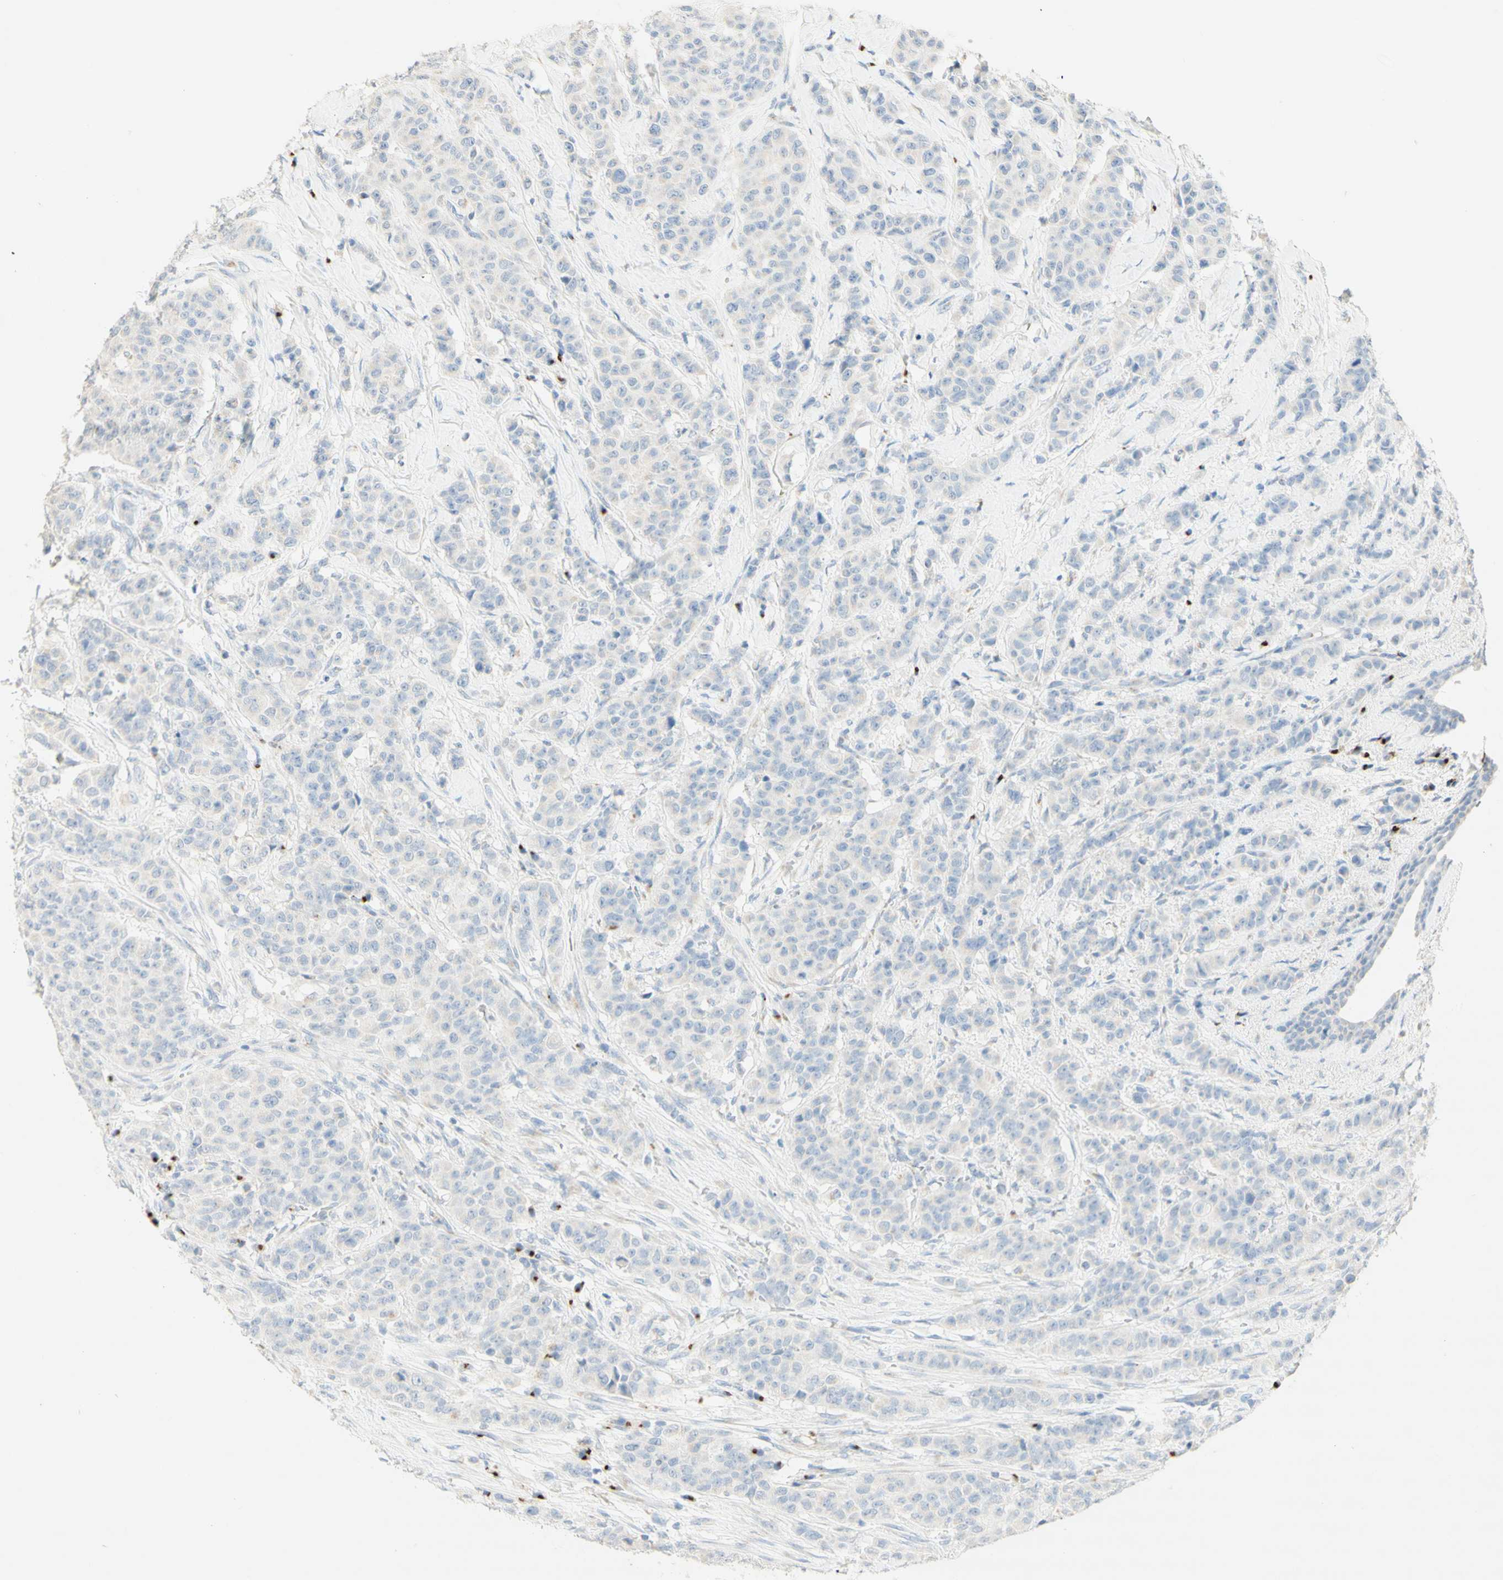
{"staining": {"intensity": "negative", "quantity": "none", "location": "none"}, "tissue": "breast cancer", "cell_type": "Tumor cells", "image_type": "cancer", "snomed": [{"axis": "morphology", "description": "Normal tissue, NOS"}, {"axis": "morphology", "description": "Duct carcinoma"}, {"axis": "topography", "description": "Breast"}], "caption": "This photomicrograph is of breast cancer stained with immunohistochemistry to label a protein in brown with the nuclei are counter-stained blue. There is no expression in tumor cells.", "gene": "MANEA", "patient": {"sex": "female", "age": 40}}